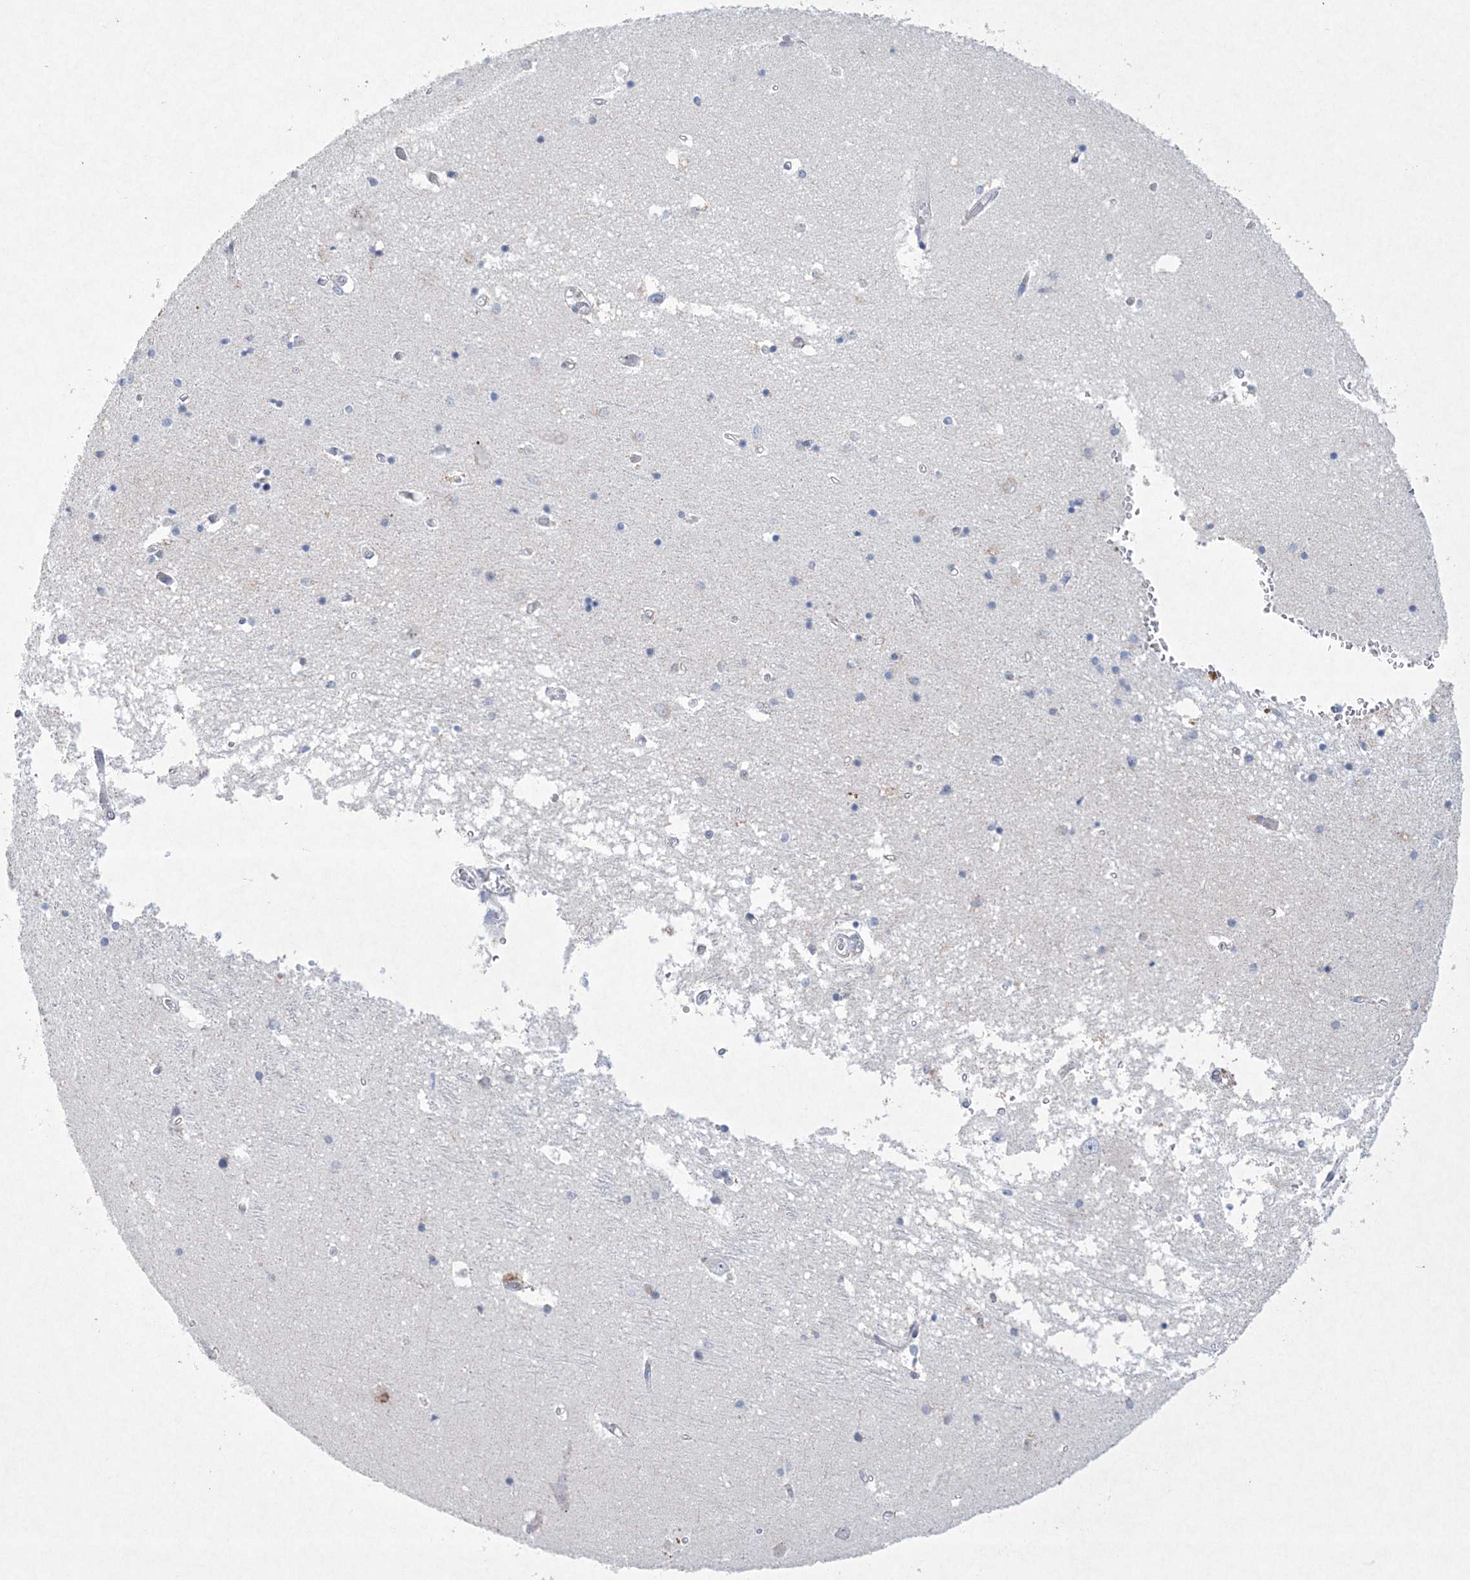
{"staining": {"intensity": "negative", "quantity": "none", "location": "none"}, "tissue": "hippocampus", "cell_type": "Glial cells", "image_type": "normal", "snomed": [{"axis": "morphology", "description": "Normal tissue, NOS"}, {"axis": "topography", "description": "Hippocampus"}], "caption": "There is no significant positivity in glial cells of hippocampus.", "gene": "CES4A", "patient": {"sex": "male", "age": 45}}